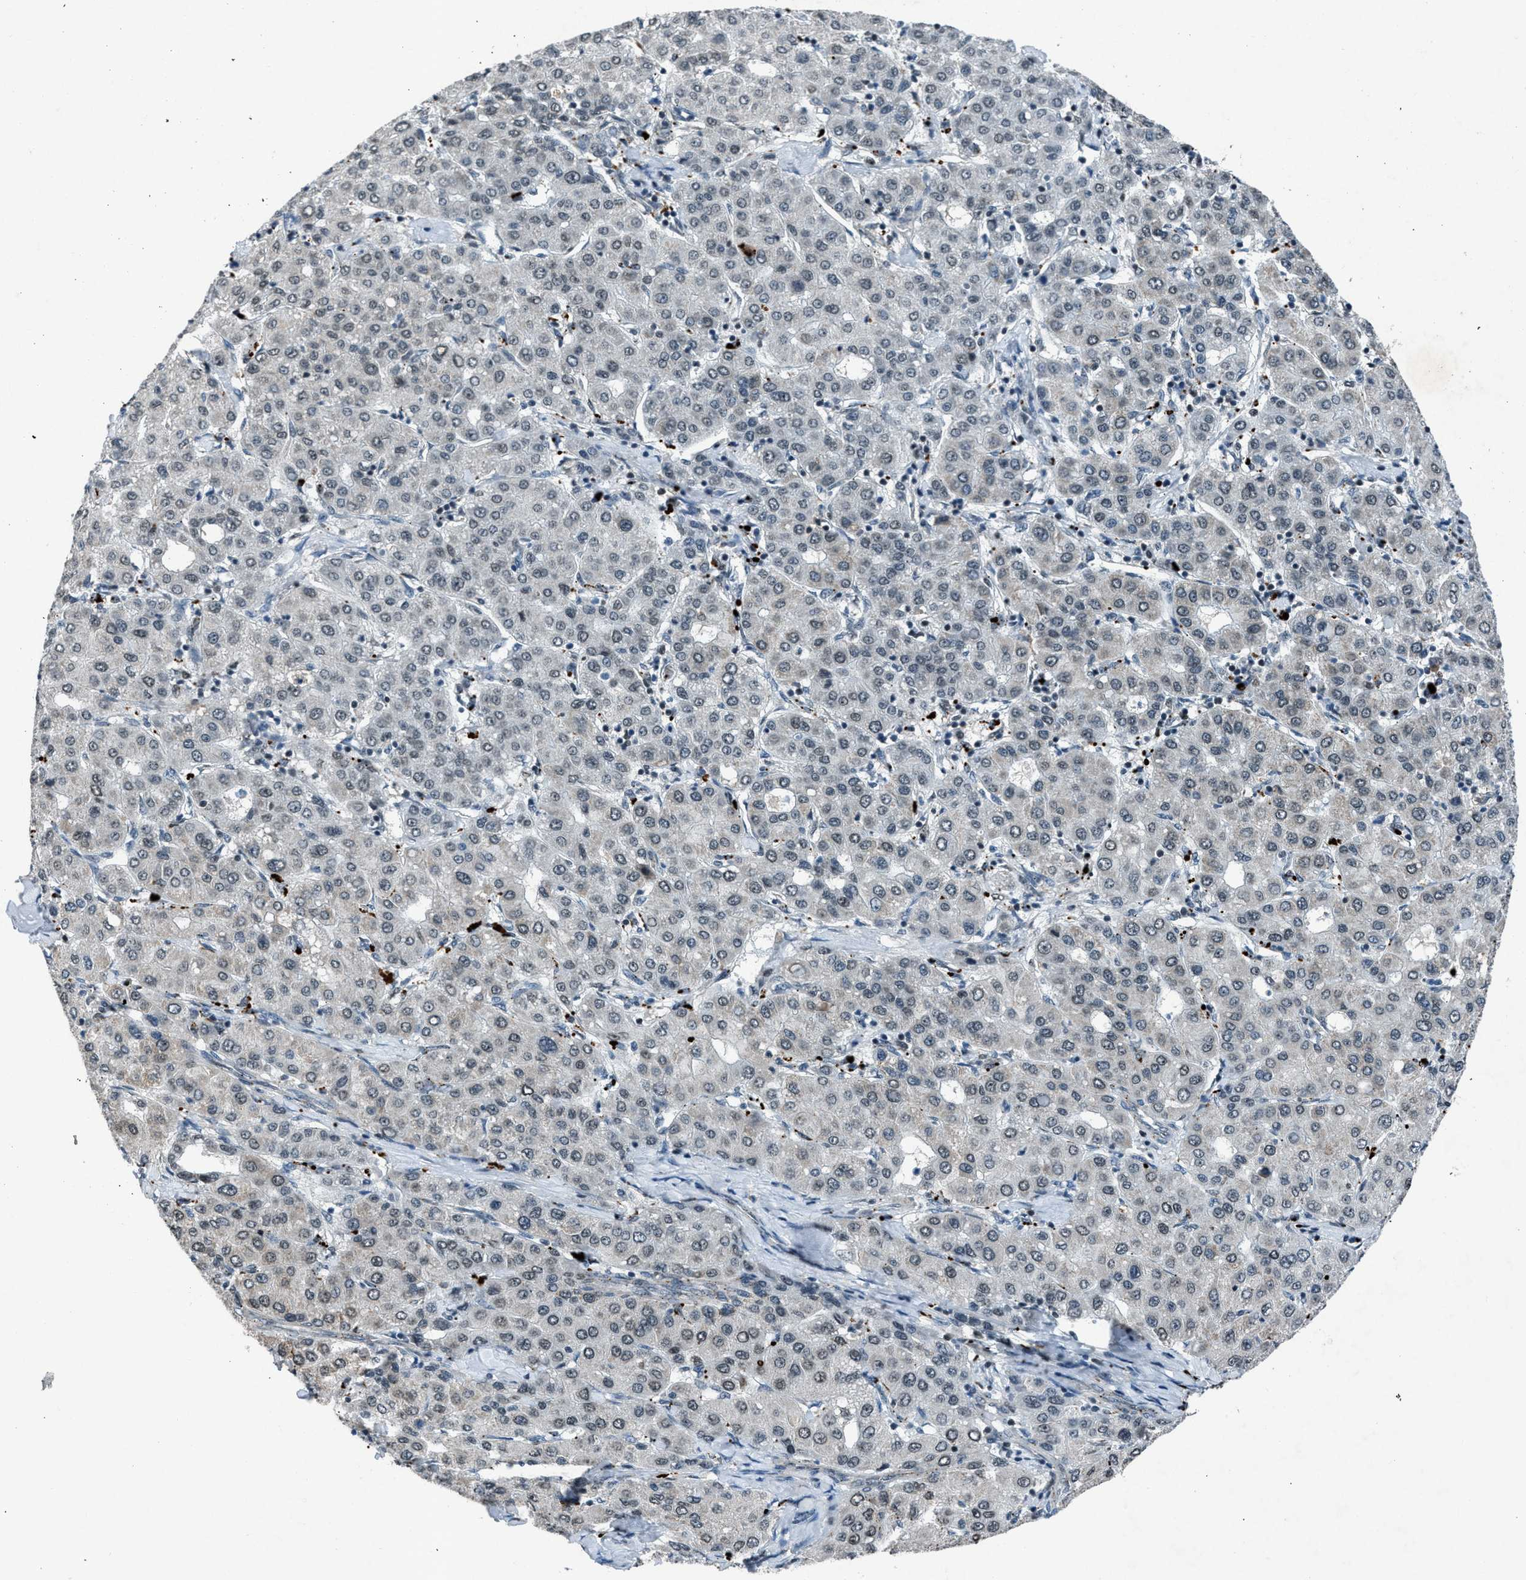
{"staining": {"intensity": "weak", "quantity": "<25%", "location": "nuclear"}, "tissue": "liver cancer", "cell_type": "Tumor cells", "image_type": "cancer", "snomed": [{"axis": "morphology", "description": "Carcinoma, Hepatocellular, NOS"}, {"axis": "topography", "description": "Liver"}], "caption": "Human liver hepatocellular carcinoma stained for a protein using immunohistochemistry (IHC) reveals no expression in tumor cells.", "gene": "ADCY1", "patient": {"sex": "male", "age": 65}}